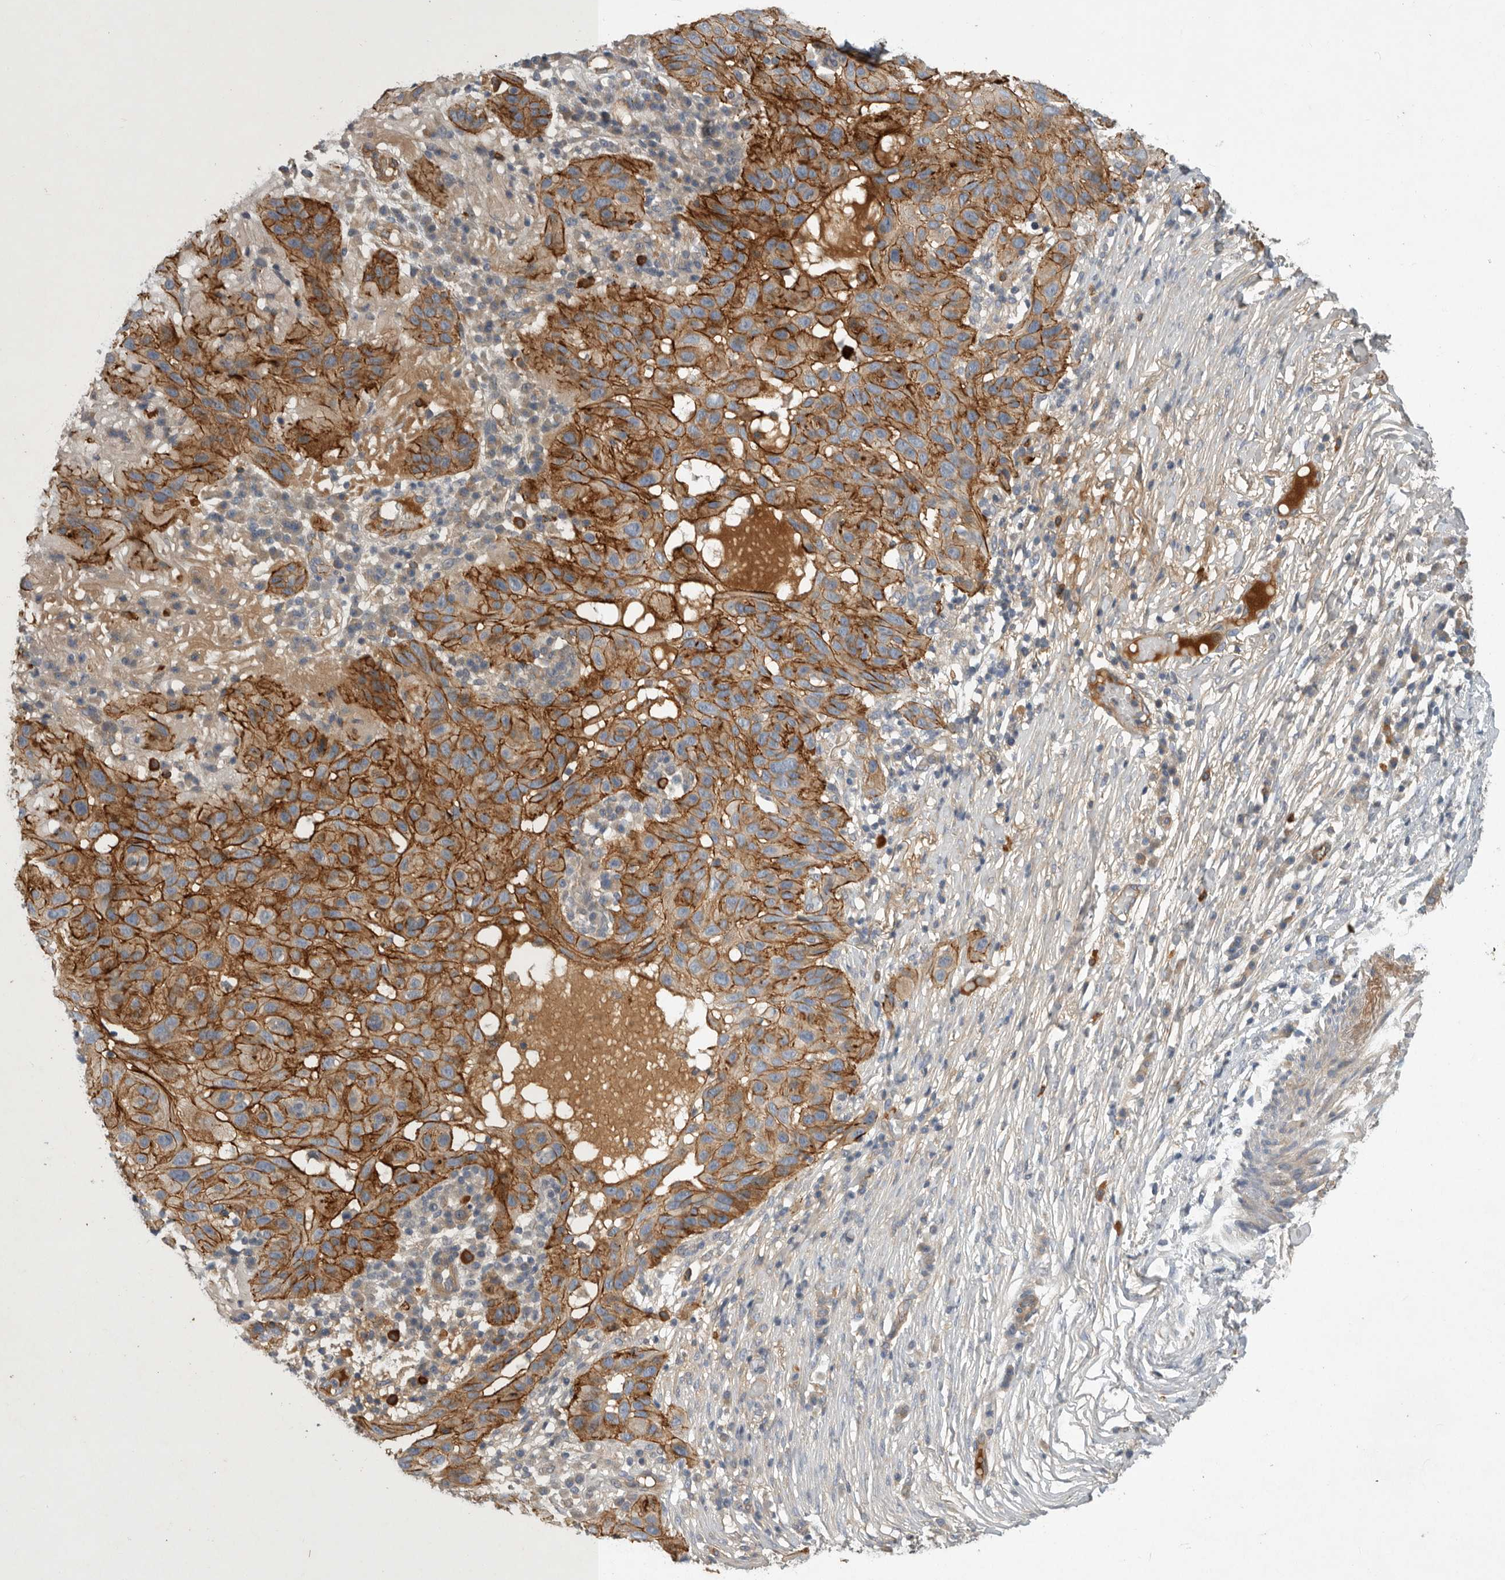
{"staining": {"intensity": "strong", "quantity": ">75%", "location": "cytoplasmic/membranous"}, "tissue": "skin cancer", "cell_type": "Tumor cells", "image_type": "cancer", "snomed": [{"axis": "morphology", "description": "Normal tissue, NOS"}, {"axis": "morphology", "description": "Squamous cell carcinoma, NOS"}, {"axis": "topography", "description": "Skin"}], "caption": "This is a micrograph of IHC staining of squamous cell carcinoma (skin), which shows strong staining in the cytoplasmic/membranous of tumor cells.", "gene": "MLPH", "patient": {"sex": "female", "age": 96}}